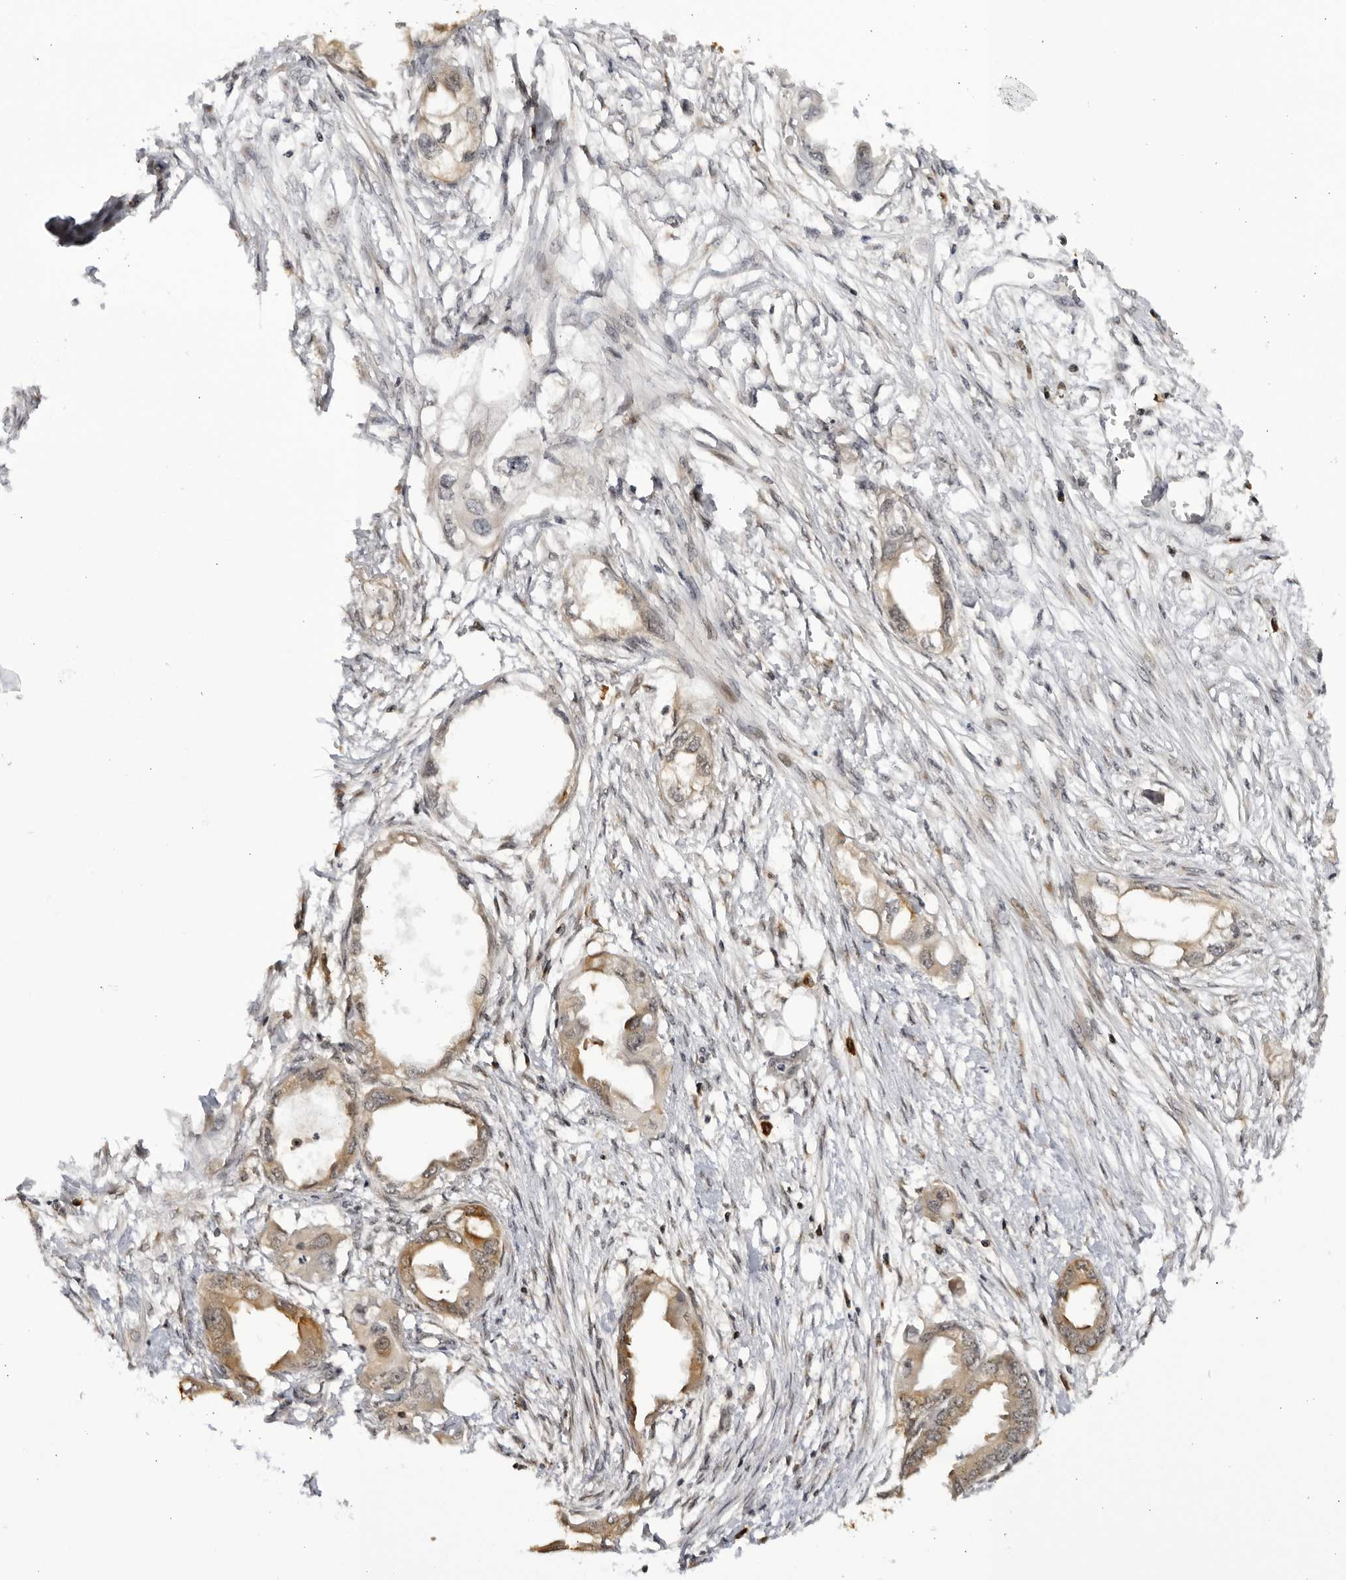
{"staining": {"intensity": "moderate", "quantity": "25%-75%", "location": "cytoplasmic/membranous,nuclear"}, "tissue": "endometrial cancer", "cell_type": "Tumor cells", "image_type": "cancer", "snomed": [{"axis": "morphology", "description": "Adenocarcinoma, NOS"}, {"axis": "morphology", "description": "Adenocarcinoma, metastatic, NOS"}, {"axis": "topography", "description": "Adipose tissue"}, {"axis": "topography", "description": "Endometrium"}], "caption": "Endometrial cancer (adenocarcinoma) stained with a protein marker reveals moderate staining in tumor cells.", "gene": "RASGEF1C", "patient": {"sex": "female", "age": 67}}